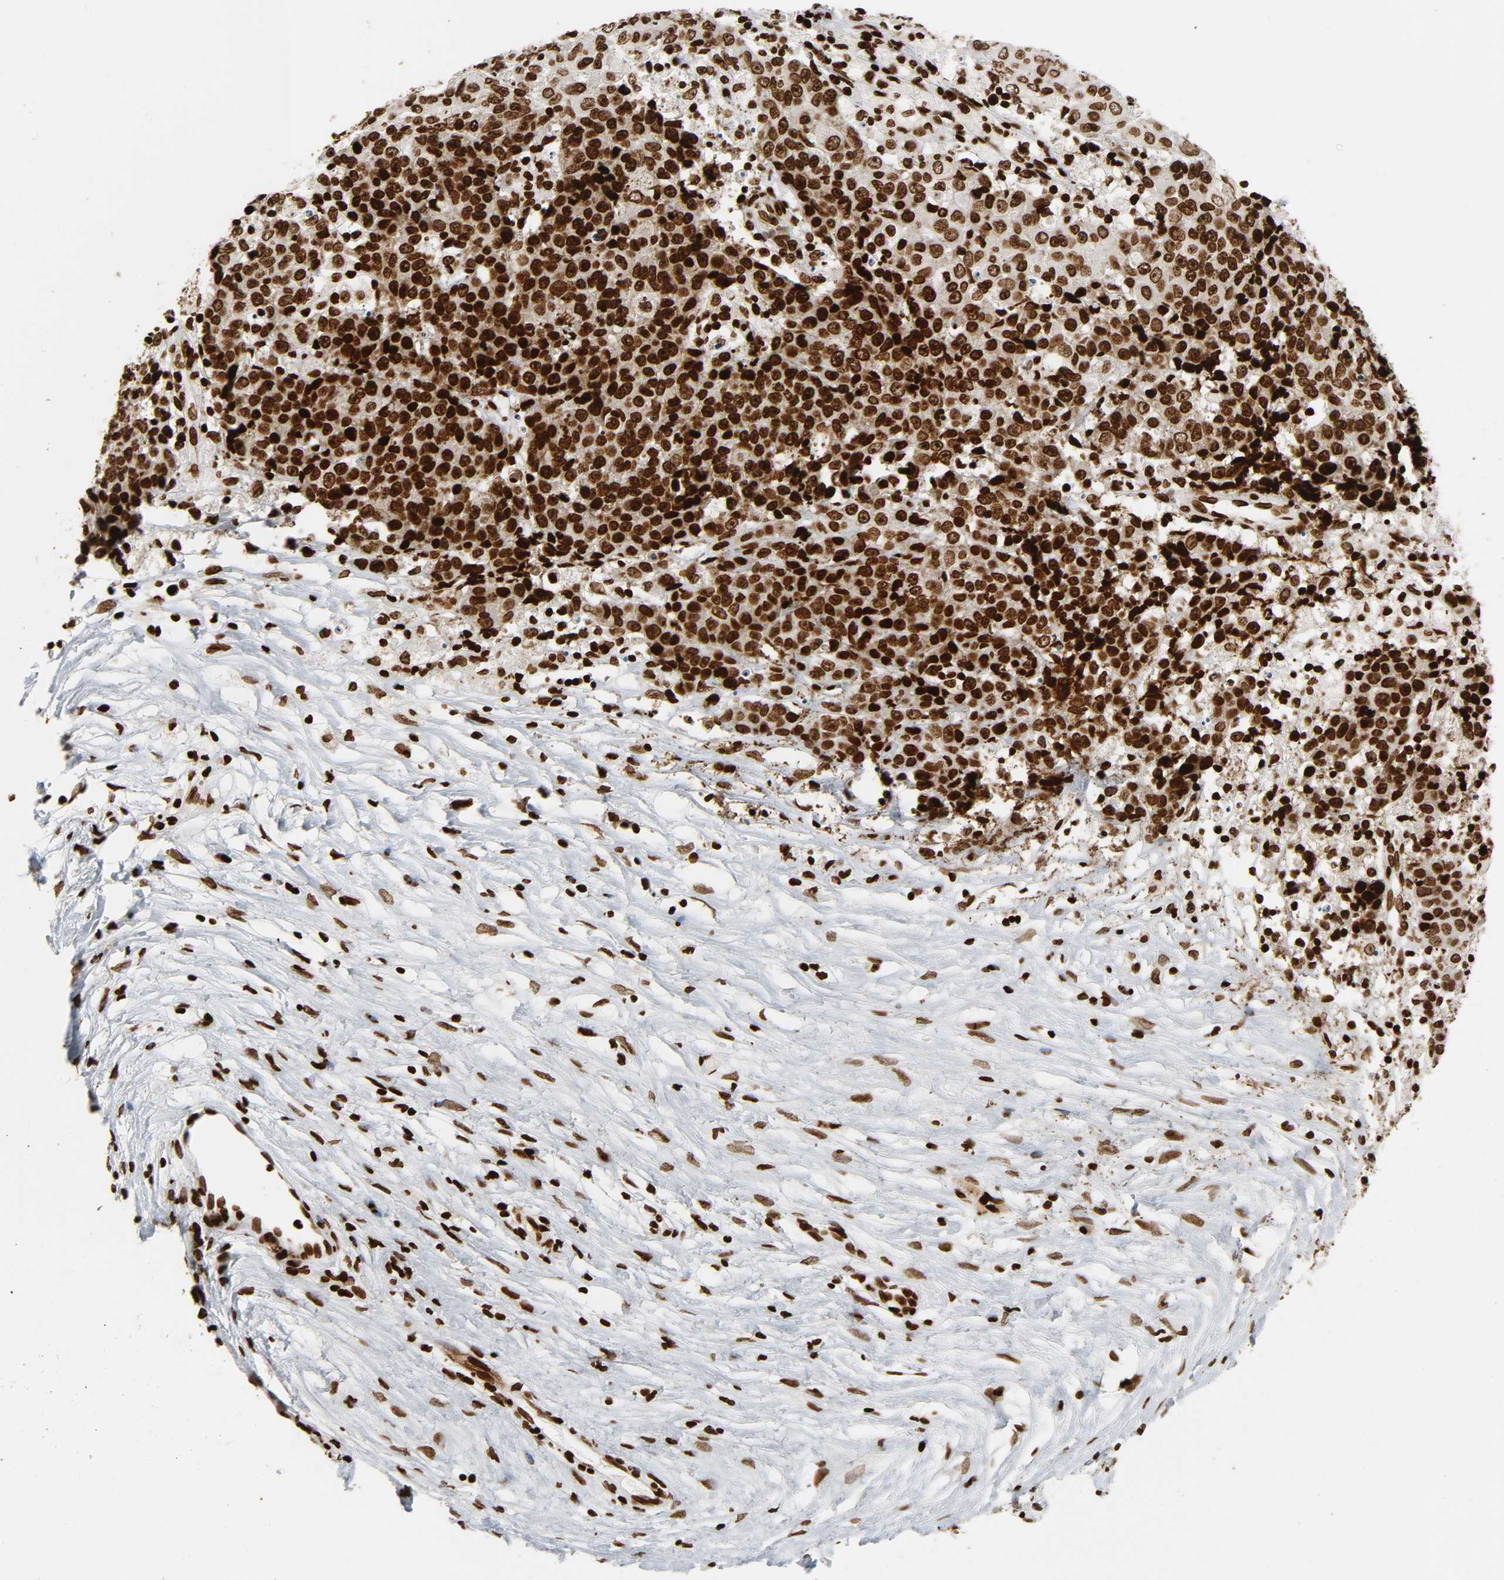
{"staining": {"intensity": "strong", "quantity": ">75%", "location": "nuclear"}, "tissue": "ovarian cancer", "cell_type": "Tumor cells", "image_type": "cancer", "snomed": [{"axis": "morphology", "description": "Carcinoma, endometroid"}, {"axis": "topography", "description": "Ovary"}], "caption": "A high amount of strong nuclear expression is appreciated in about >75% of tumor cells in endometroid carcinoma (ovarian) tissue.", "gene": "RXRA", "patient": {"sex": "female", "age": 42}}